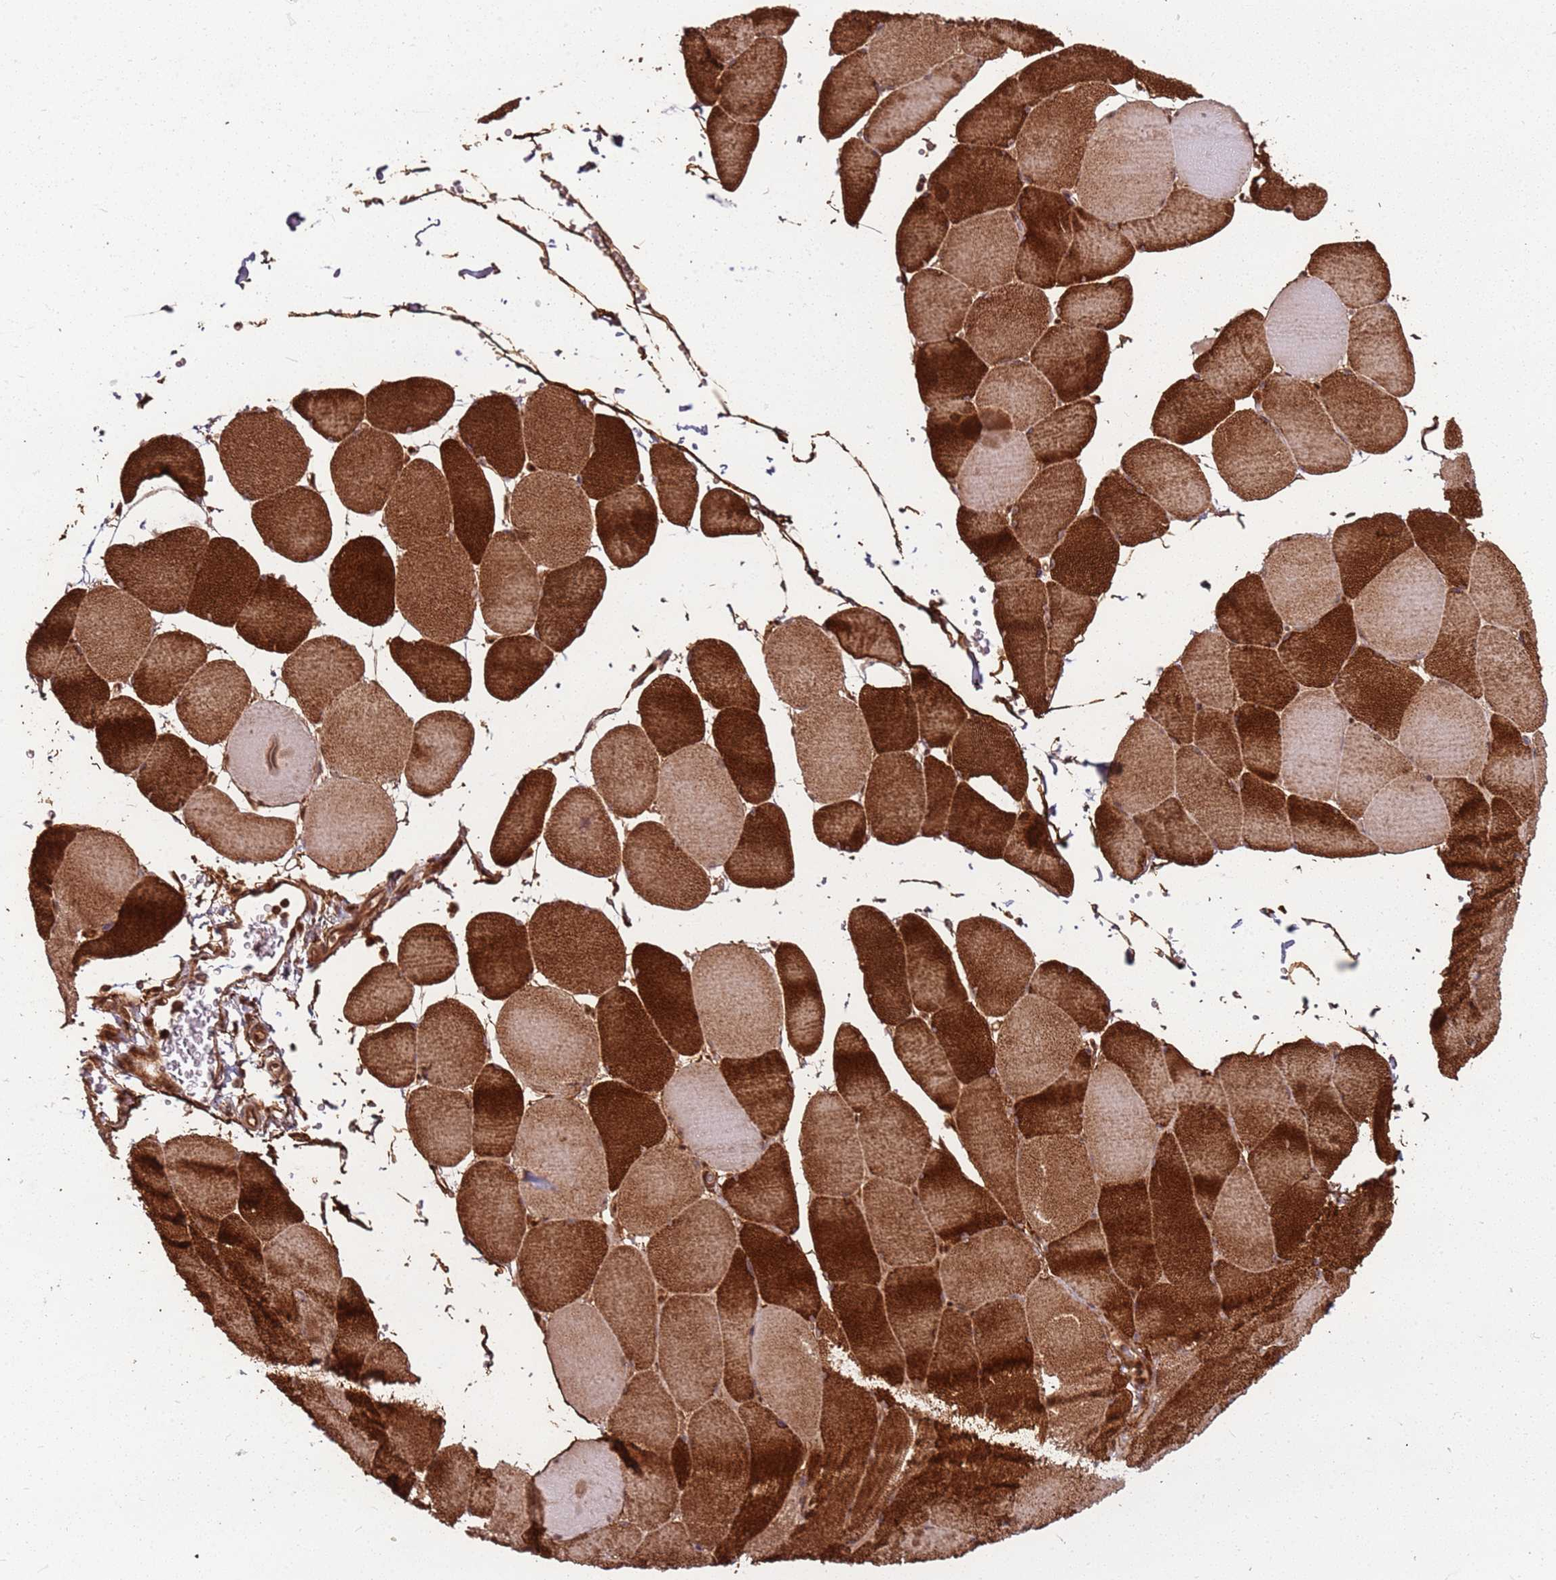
{"staining": {"intensity": "strong", "quantity": ">75%", "location": "cytoplasmic/membranous"}, "tissue": "skeletal muscle", "cell_type": "Myocytes", "image_type": "normal", "snomed": [{"axis": "morphology", "description": "Normal tissue, NOS"}, {"axis": "topography", "description": "Skeletal muscle"}, {"axis": "topography", "description": "Head-Neck"}], "caption": "Protein expression analysis of normal human skeletal muscle reveals strong cytoplasmic/membranous positivity in about >75% of myocytes. Nuclei are stained in blue.", "gene": "PGLS", "patient": {"sex": "male", "age": 66}}